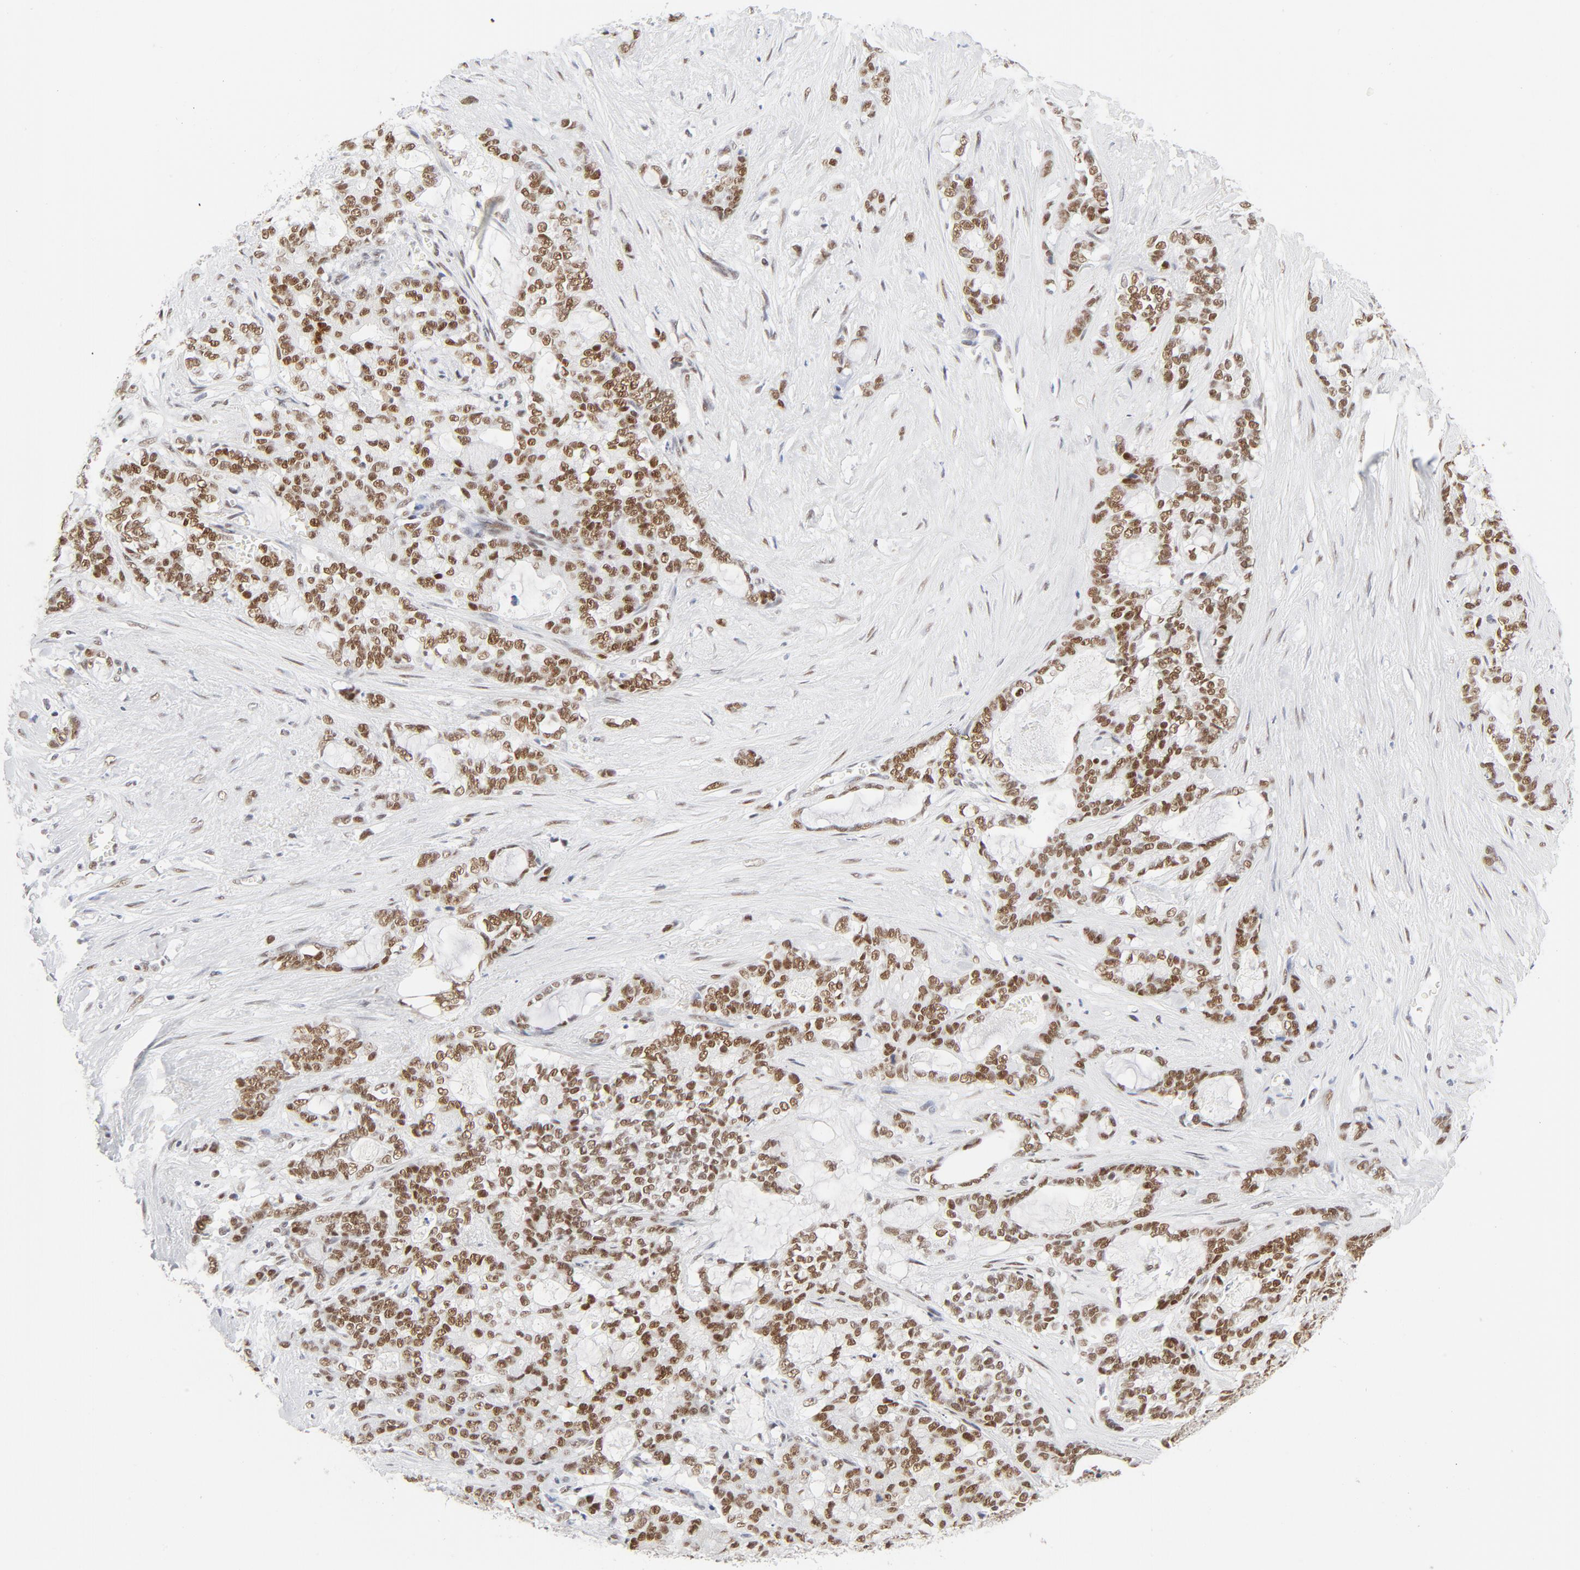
{"staining": {"intensity": "moderate", "quantity": ">75%", "location": "nuclear"}, "tissue": "pancreatic cancer", "cell_type": "Tumor cells", "image_type": "cancer", "snomed": [{"axis": "morphology", "description": "Adenocarcinoma, NOS"}, {"axis": "topography", "description": "Pancreas"}], "caption": "This photomicrograph reveals immunohistochemistry staining of human pancreatic cancer (adenocarcinoma), with medium moderate nuclear expression in about >75% of tumor cells.", "gene": "ATF2", "patient": {"sex": "female", "age": 73}}